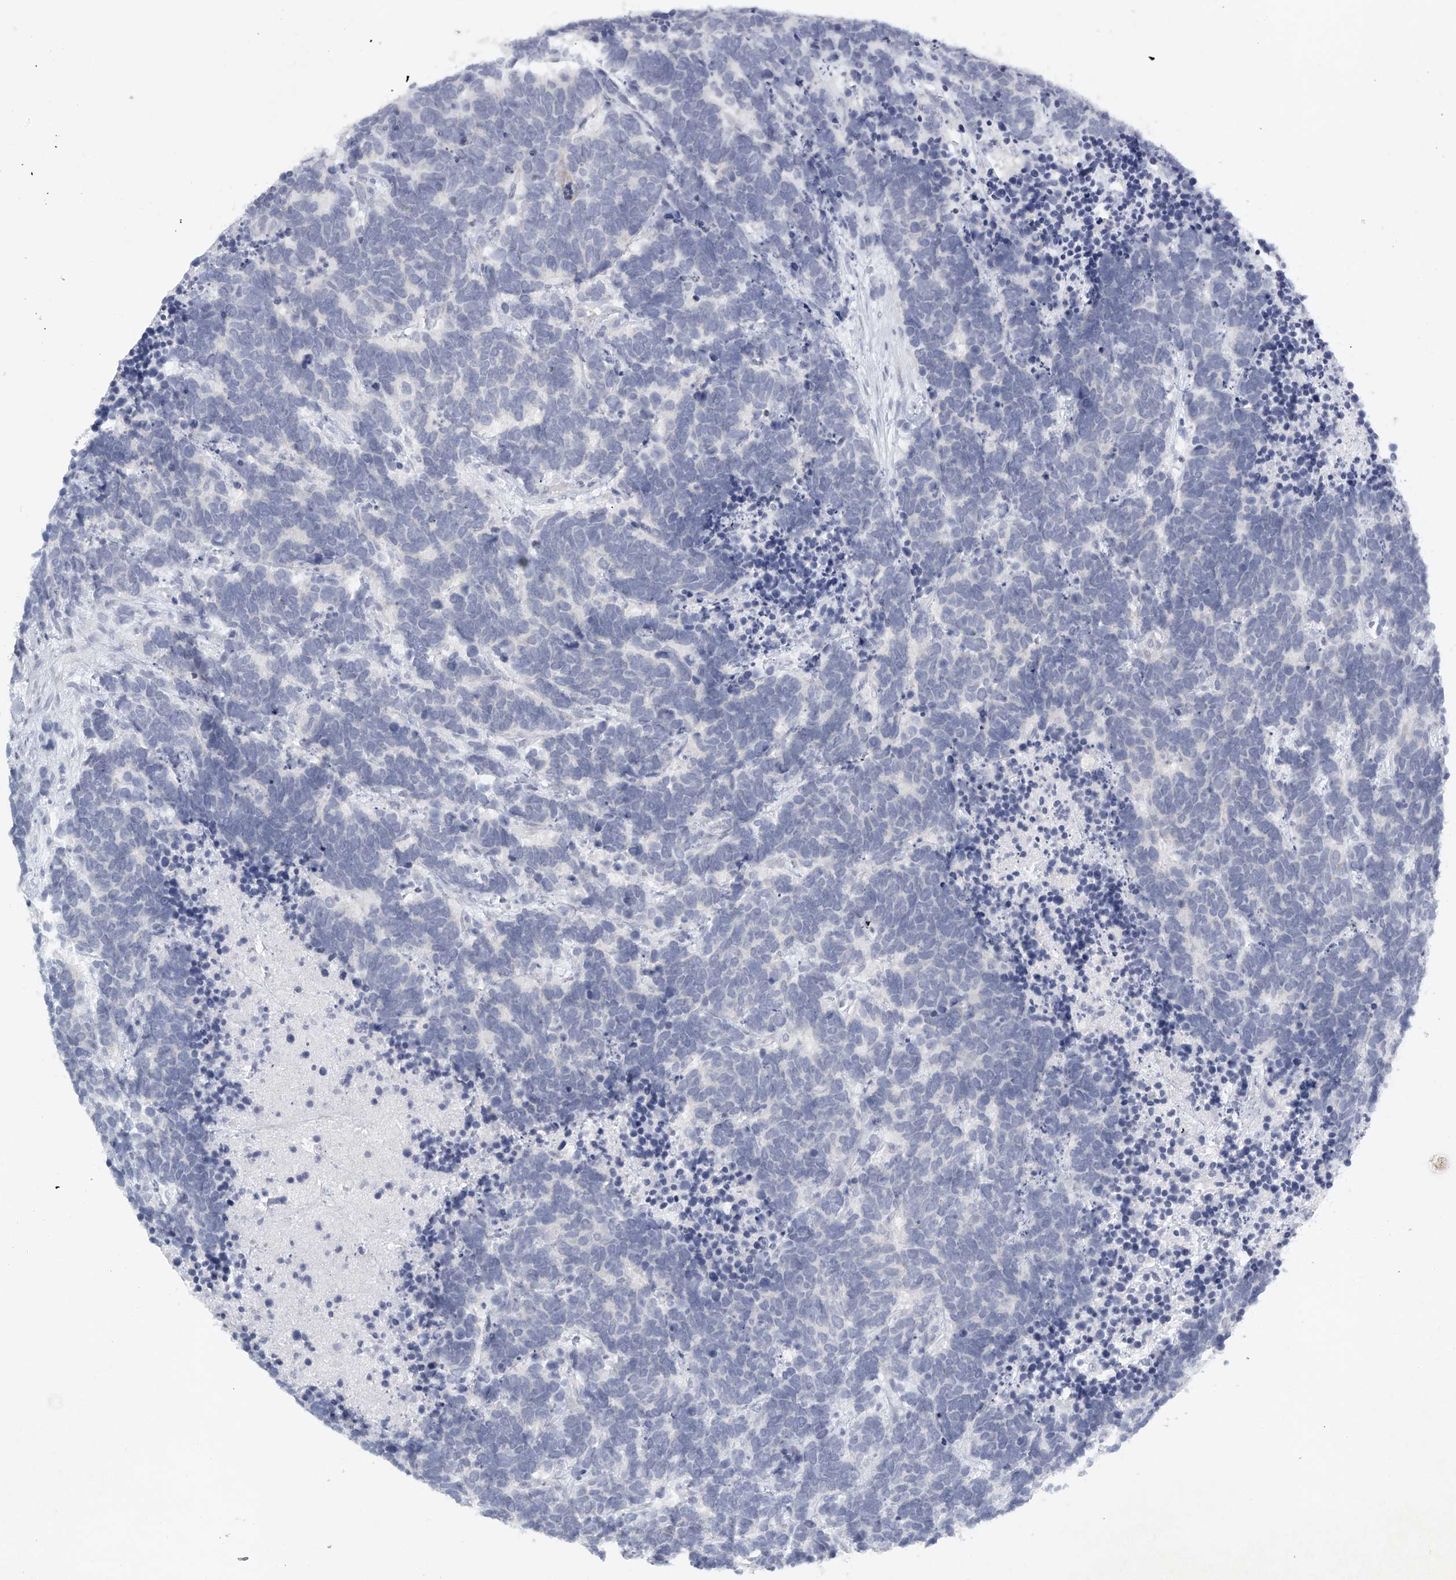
{"staining": {"intensity": "negative", "quantity": "none", "location": "none"}, "tissue": "carcinoid", "cell_type": "Tumor cells", "image_type": "cancer", "snomed": [{"axis": "morphology", "description": "Carcinoma, NOS"}, {"axis": "morphology", "description": "Carcinoid, malignant, NOS"}, {"axis": "topography", "description": "Urinary bladder"}], "caption": "Immunohistochemical staining of carcinoid shows no significant positivity in tumor cells.", "gene": "FAT2", "patient": {"sex": "male", "age": 57}}